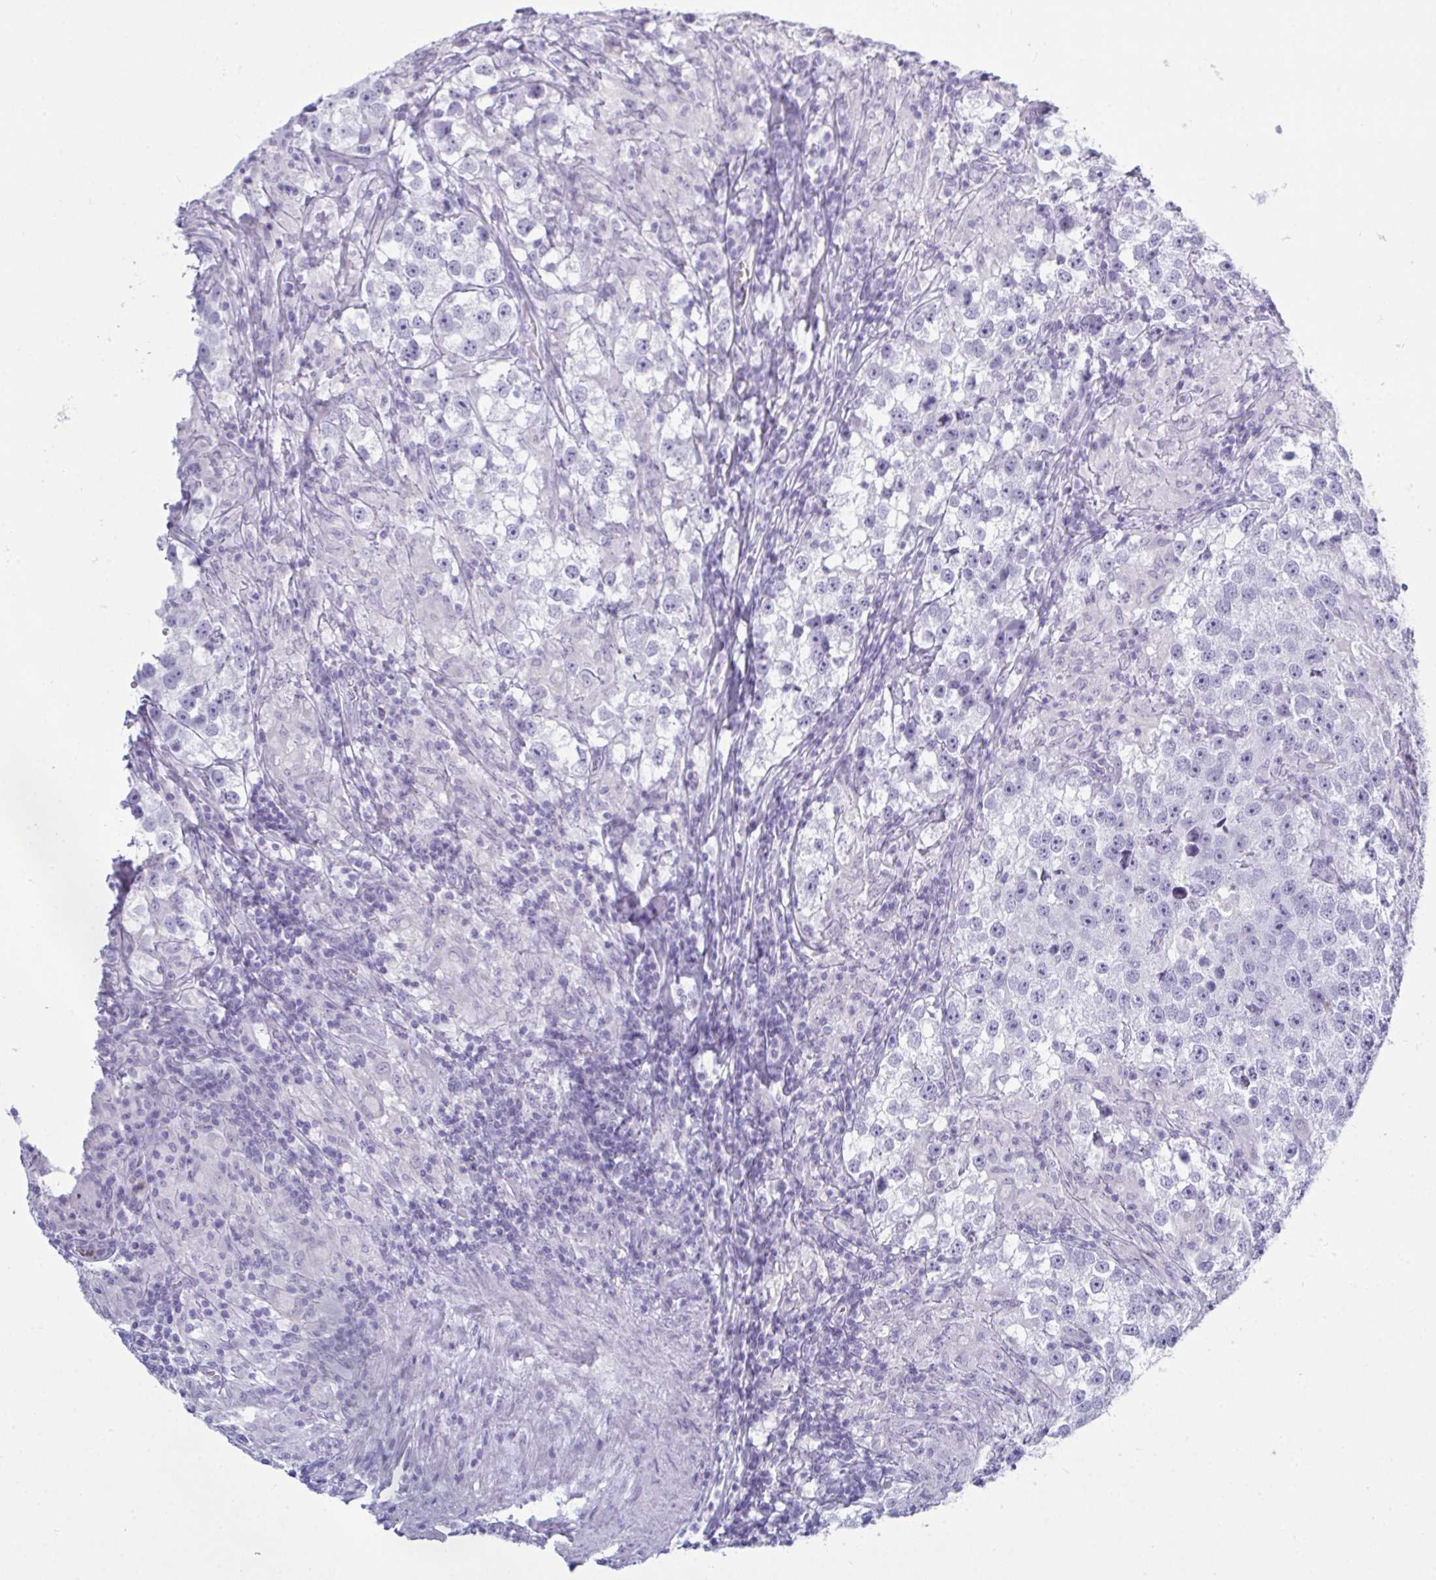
{"staining": {"intensity": "negative", "quantity": "none", "location": "none"}, "tissue": "testis cancer", "cell_type": "Tumor cells", "image_type": "cancer", "snomed": [{"axis": "morphology", "description": "Seminoma, NOS"}, {"axis": "topography", "description": "Testis"}], "caption": "This is a image of immunohistochemistry (IHC) staining of testis cancer (seminoma), which shows no staining in tumor cells. (DAB immunohistochemistry (IHC) visualized using brightfield microscopy, high magnification).", "gene": "SERPINB10", "patient": {"sex": "male", "age": 46}}